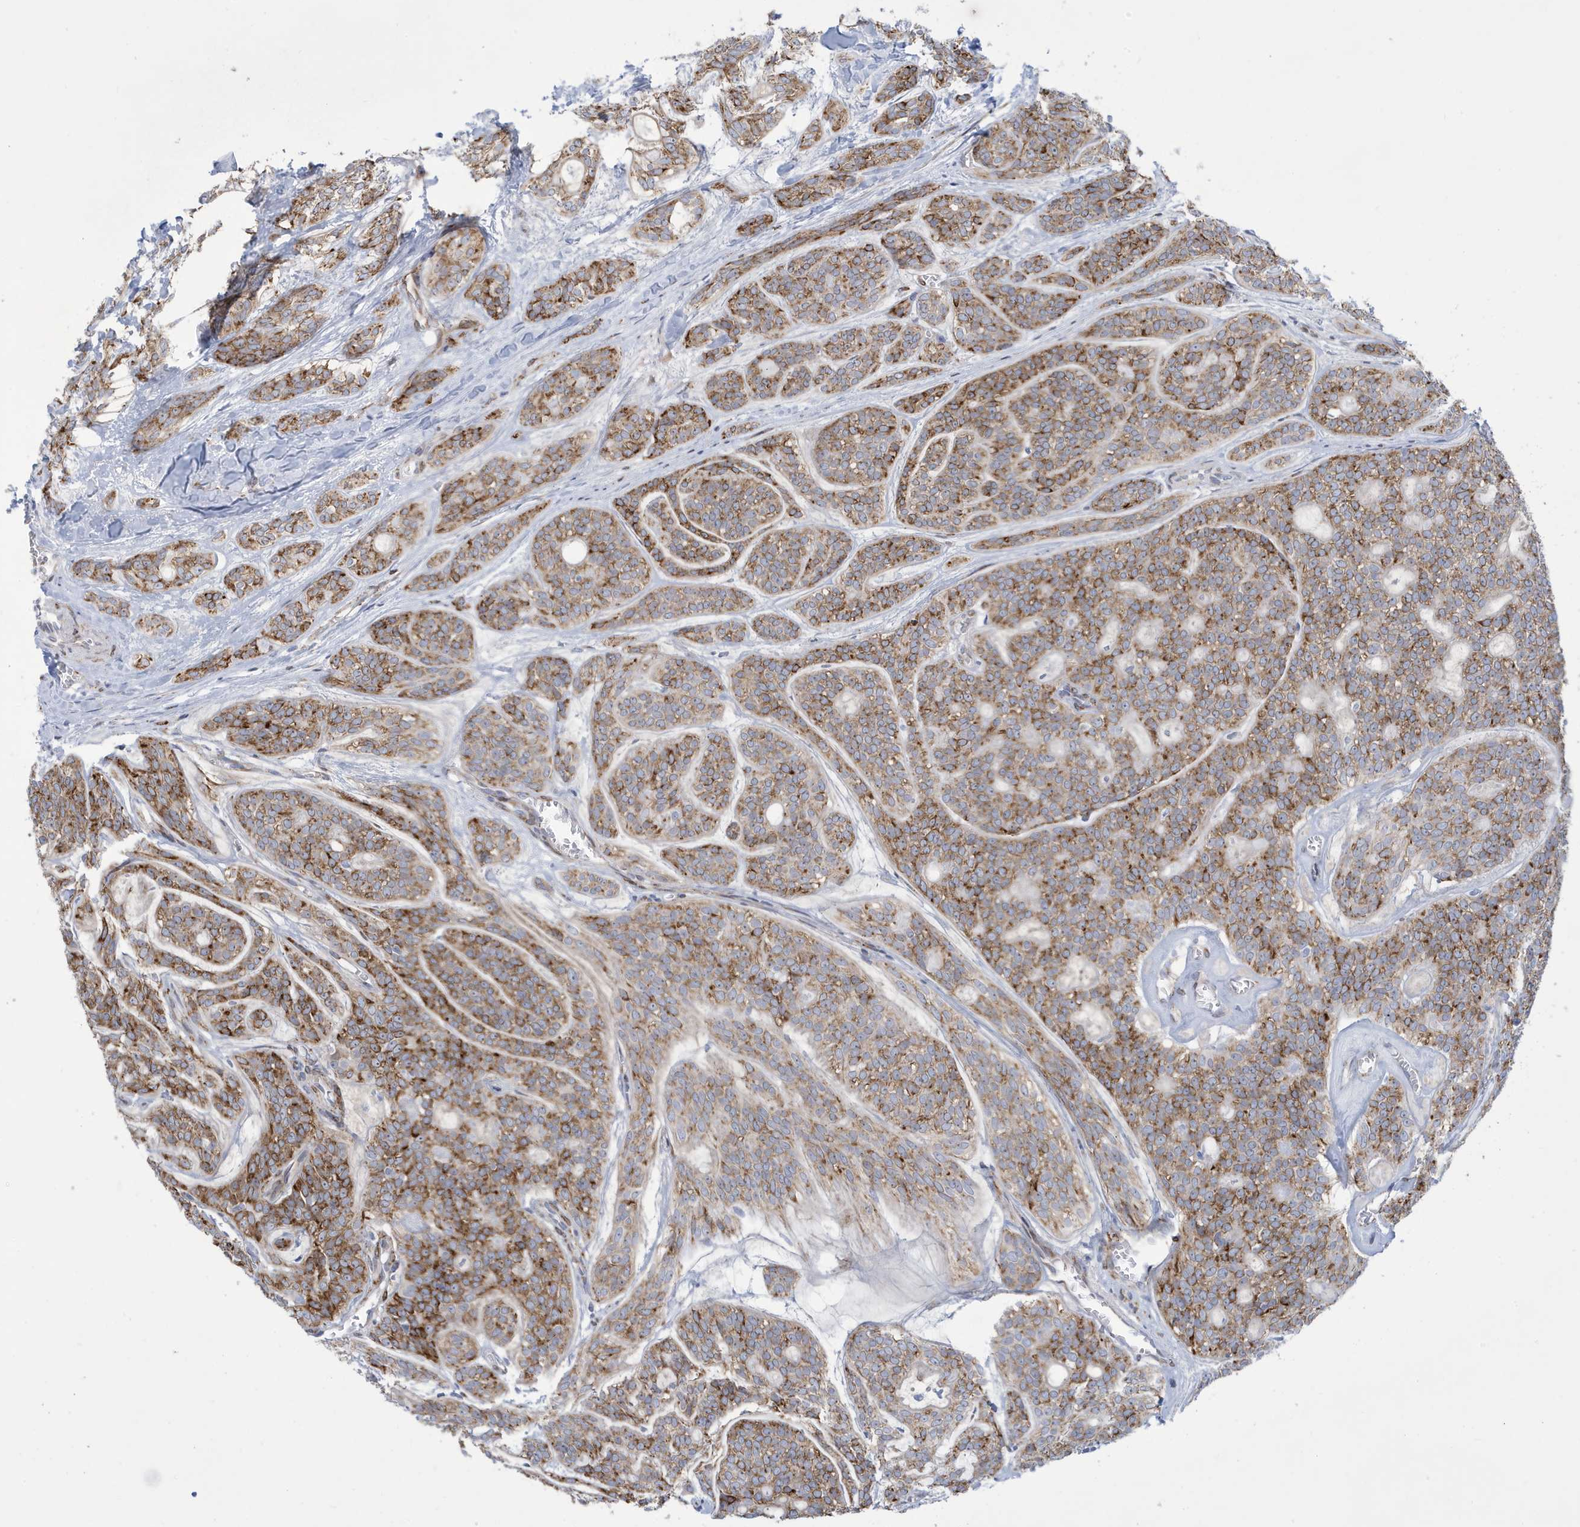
{"staining": {"intensity": "moderate", "quantity": ">75%", "location": "cytoplasmic/membranous"}, "tissue": "head and neck cancer", "cell_type": "Tumor cells", "image_type": "cancer", "snomed": [{"axis": "morphology", "description": "Adenocarcinoma, NOS"}, {"axis": "topography", "description": "Head-Neck"}], "caption": "Immunohistochemical staining of adenocarcinoma (head and neck) exhibits medium levels of moderate cytoplasmic/membranous positivity in about >75% of tumor cells. The protein of interest is shown in brown color, while the nuclei are stained blue.", "gene": "SEMA3F", "patient": {"sex": "male", "age": 66}}